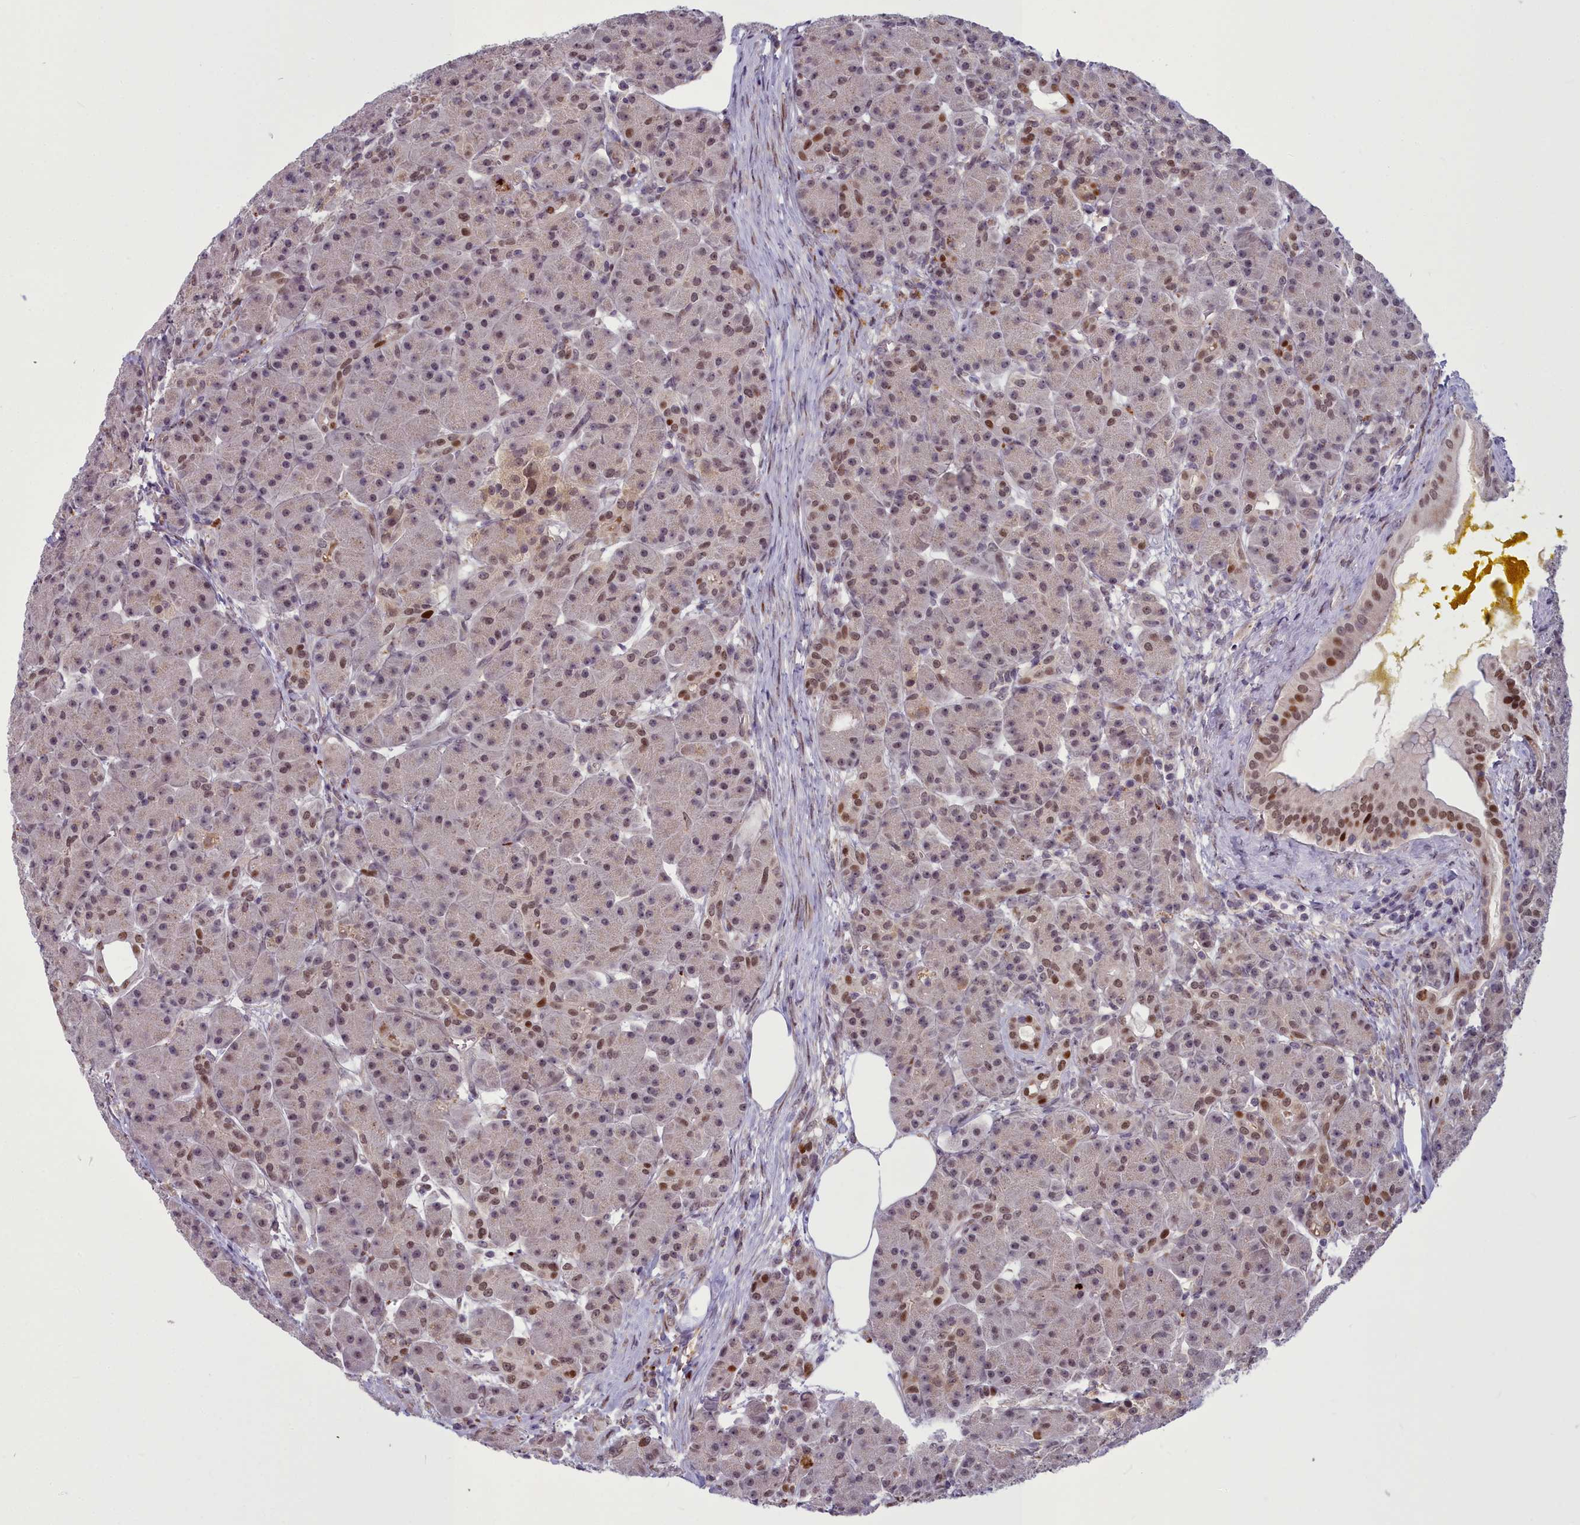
{"staining": {"intensity": "moderate", "quantity": "25%-75%", "location": "cytoplasmic/membranous,nuclear"}, "tissue": "pancreas", "cell_type": "Exocrine glandular cells", "image_type": "normal", "snomed": [{"axis": "morphology", "description": "Normal tissue, NOS"}, {"axis": "topography", "description": "Pancreas"}], "caption": "A micrograph showing moderate cytoplasmic/membranous,nuclear positivity in approximately 25%-75% of exocrine glandular cells in normal pancreas, as visualized by brown immunohistochemical staining.", "gene": "AP1M1", "patient": {"sex": "male", "age": 63}}